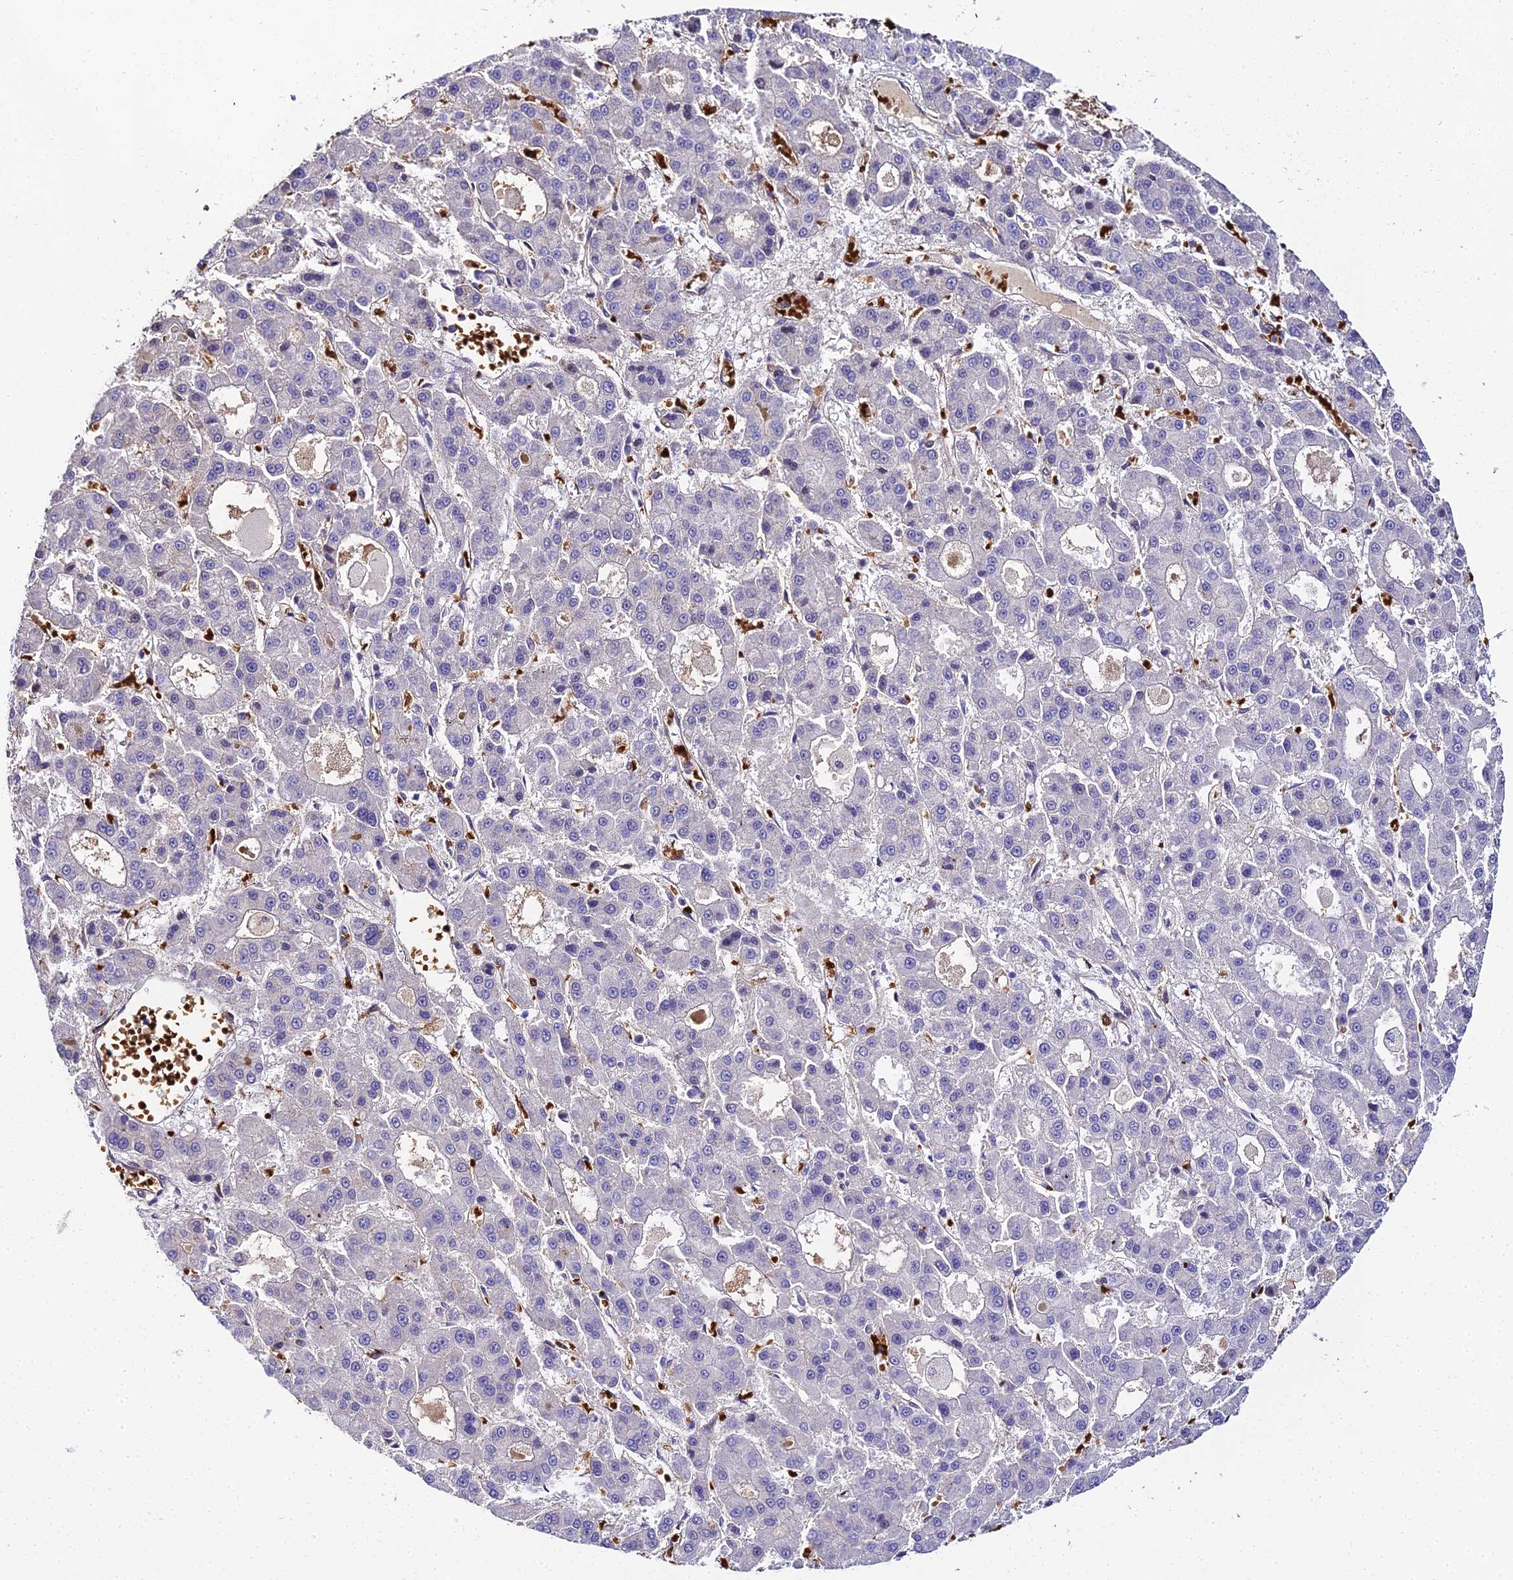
{"staining": {"intensity": "negative", "quantity": "none", "location": "none"}, "tissue": "liver cancer", "cell_type": "Tumor cells", "image_type": "cancer", "snomed": [{"axis": "morphology", "description": "Carcinoma, Hepatocellular, NOS"}, {"axis": "topography", "description": "Liver"}], "caption": "Tumor cells are negative for brown protein staining in hepatocellular carcinoma (liver).", "gene": "BCL9", "patient": {"sex": "male", "age": 70}}